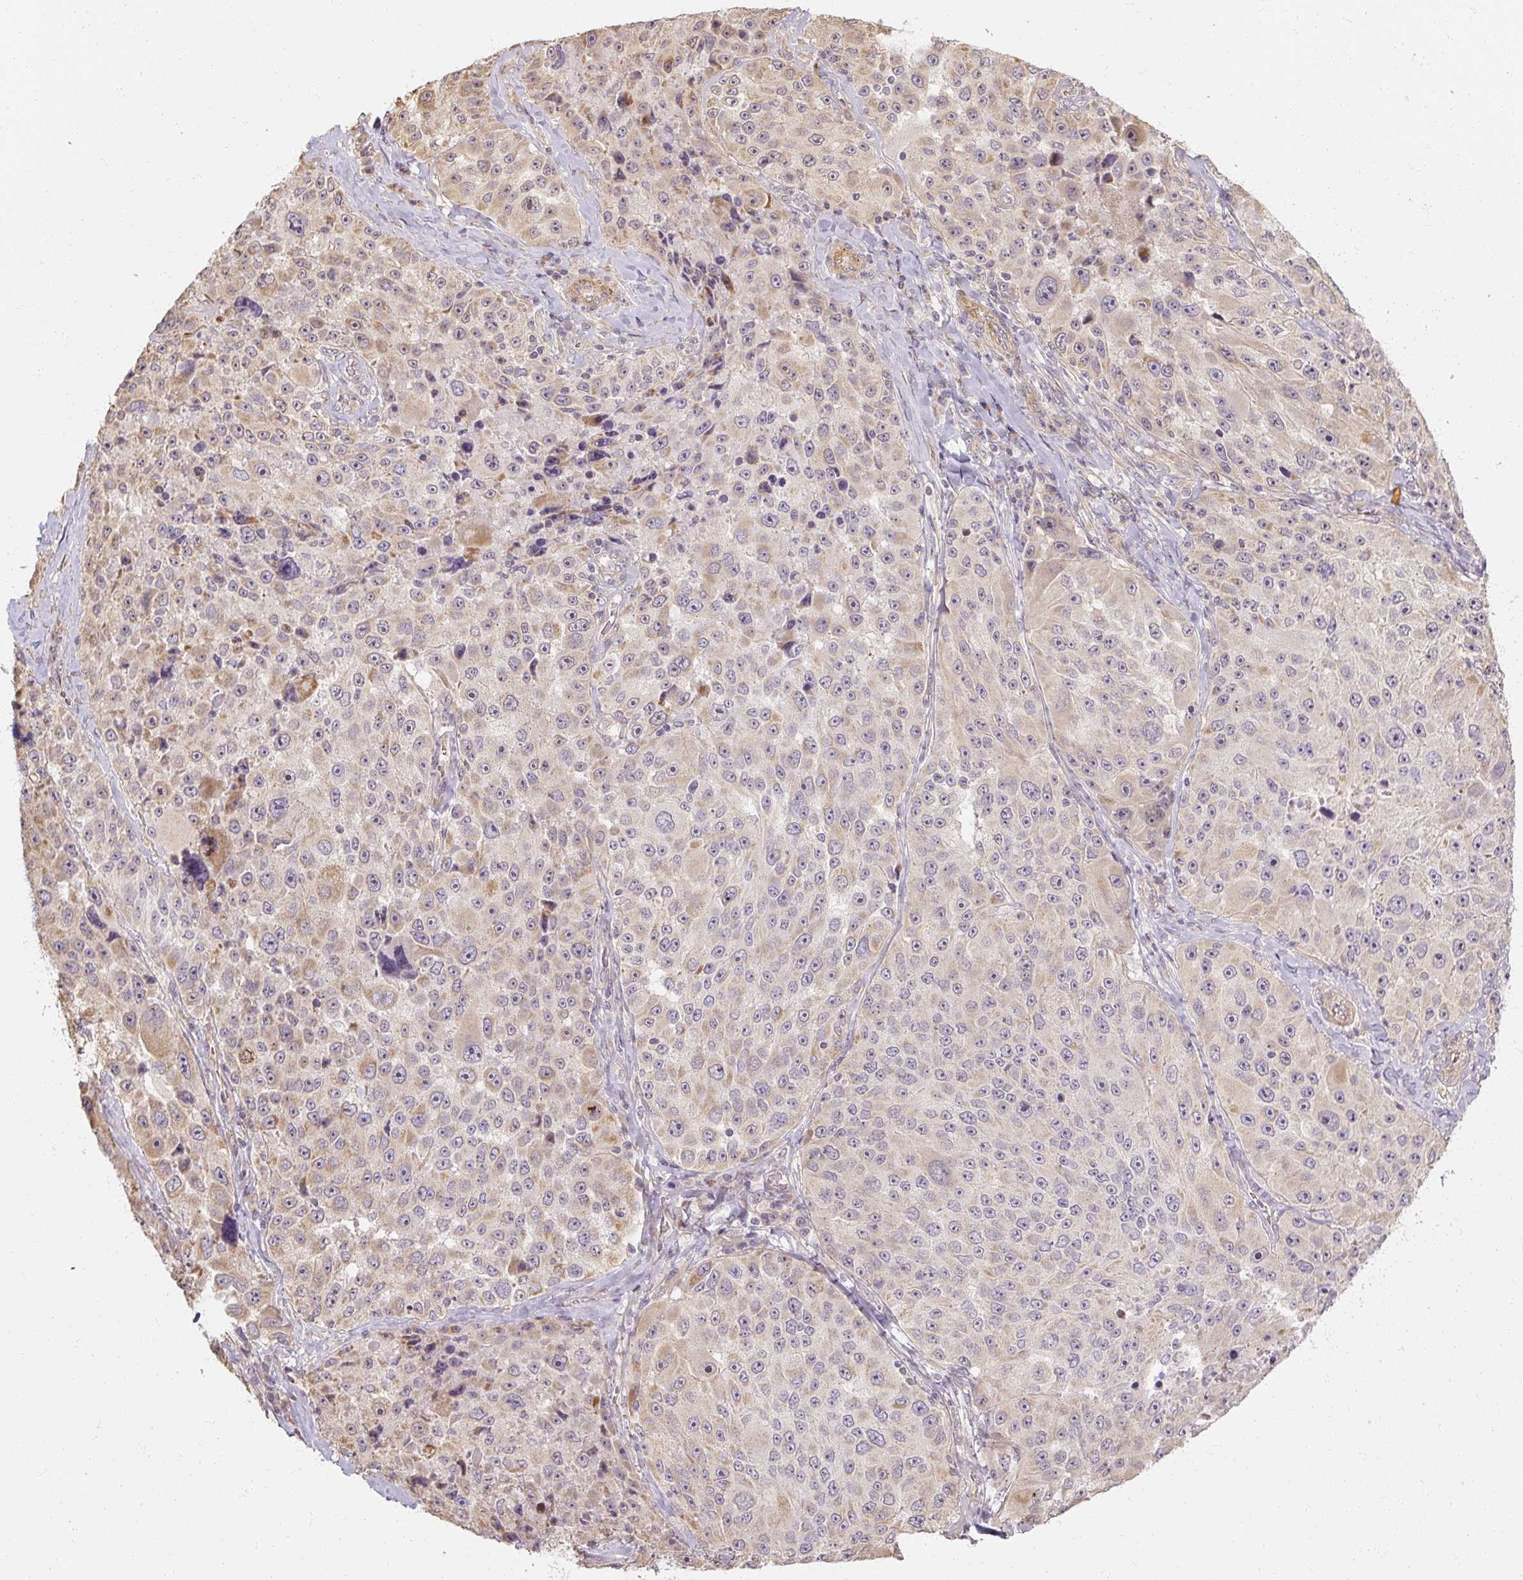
{"staining": {"intensity": "weak", "quantity": "<25%", "location": "cytoplasmic/membranous"}, "tissue": "melanoma", "cell_type": "Tumor cells", "image_type": "cancer", "snomed": [{"axis": "morphology", "description": "Malignant melanoma, Metastatic site"}, {"axis": "topography", "description": "Lymph node"}], "caption": "Tumor cells are negative for protein expression in human malignant melanoma (metastatic site).", "gene": "RB1CC1", "patient": {"sex": "male", "age": 62}}